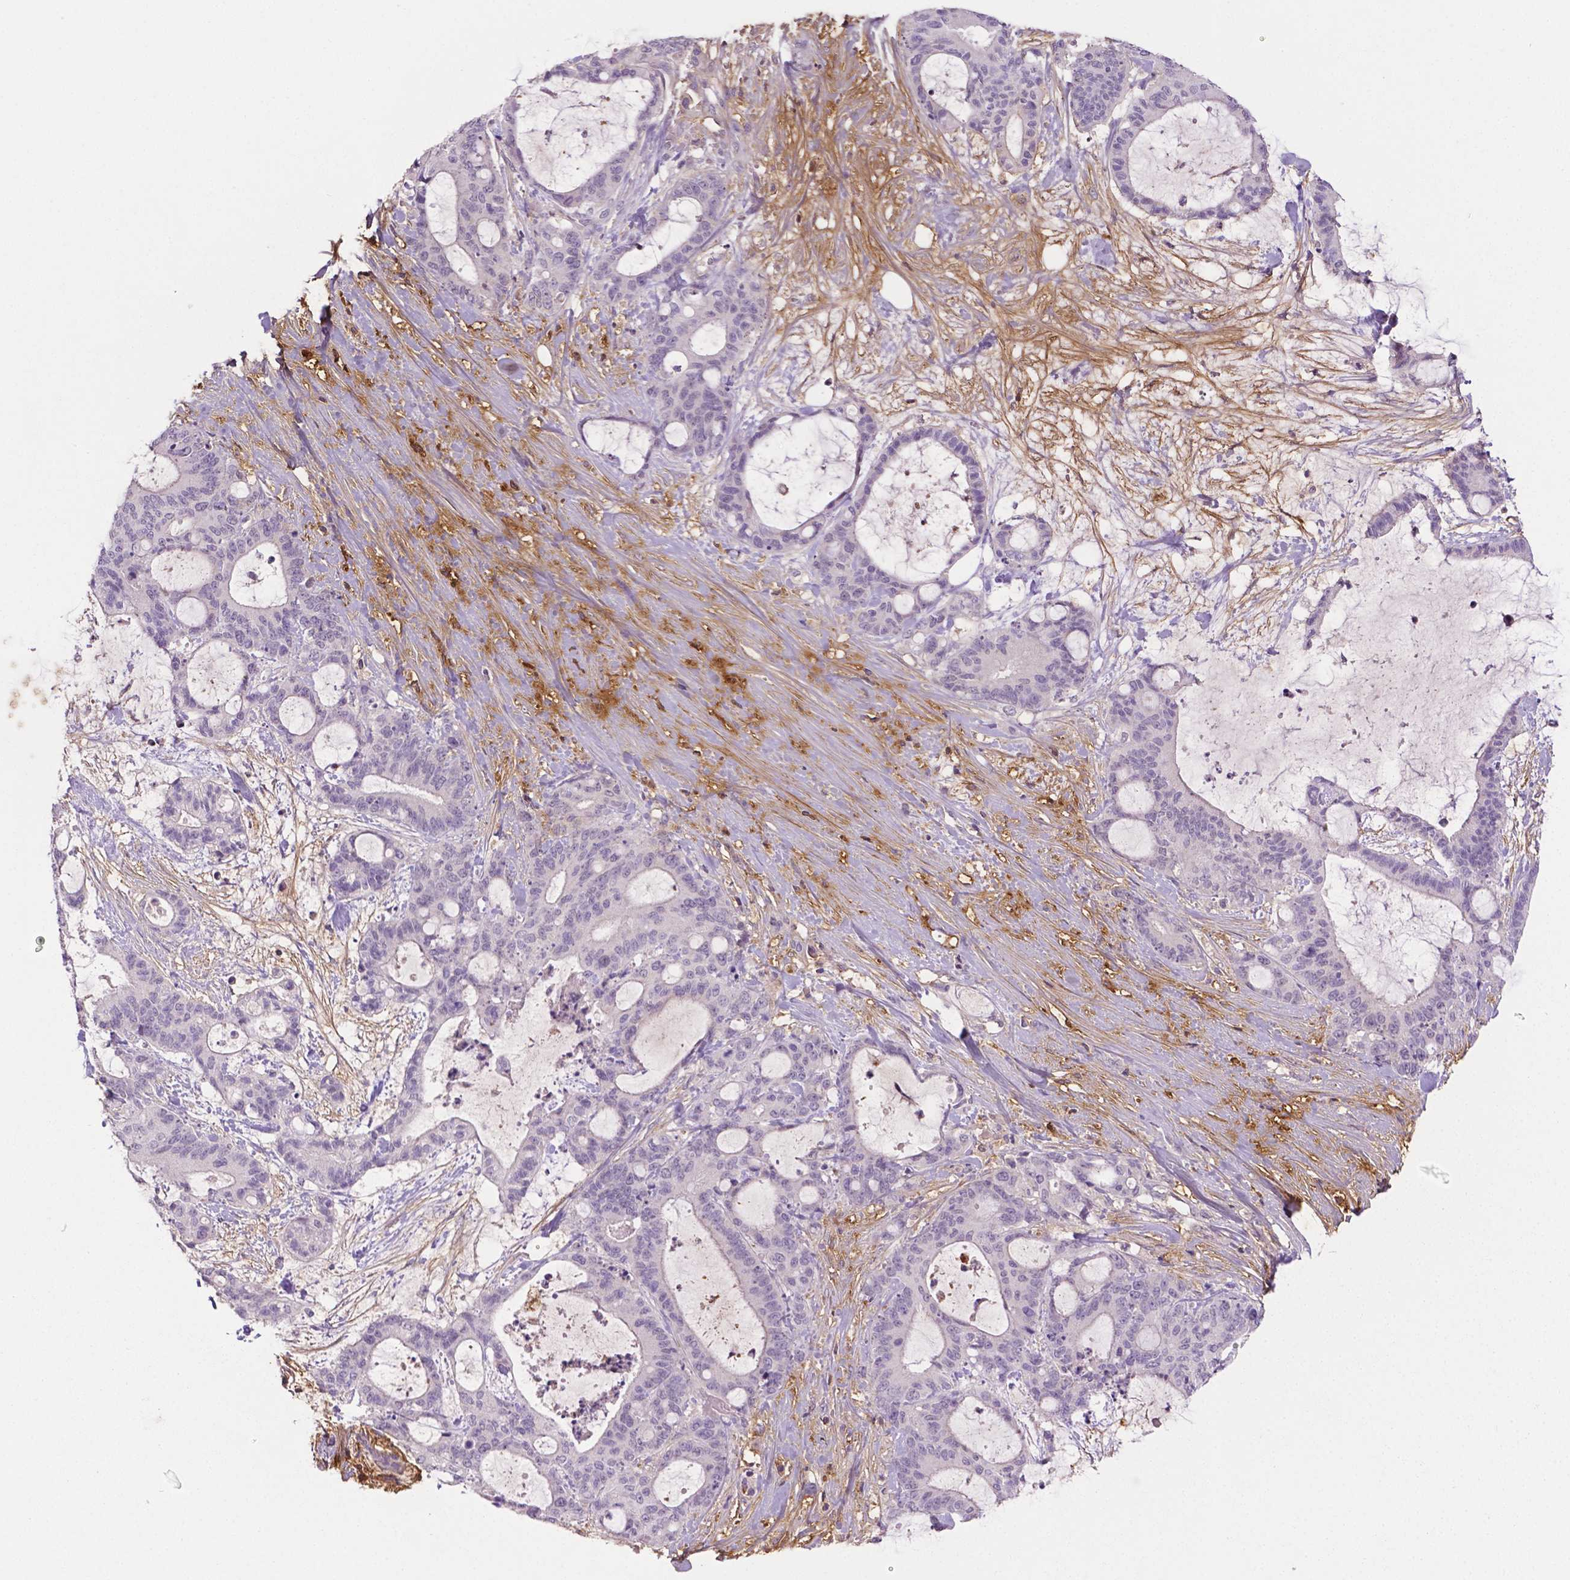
{"staining": {"intensity": "negative", "quantity": "none", "location": "none"}, "tissue": "liver cancer", "cell_type": "Tumor cells", "image_type": "cancer", "snomed": [{"axis": "morphology", "description": "Cholangiocarcinoma"}, {"axis": "topography", "description": "Liver"}], "caption": "Histopathology image shows no significant protein staining in tumor cells of liver cholangiocarcinoma.", "gene": "FBLN1", "patient": {"sex": "female", "age": 73}}